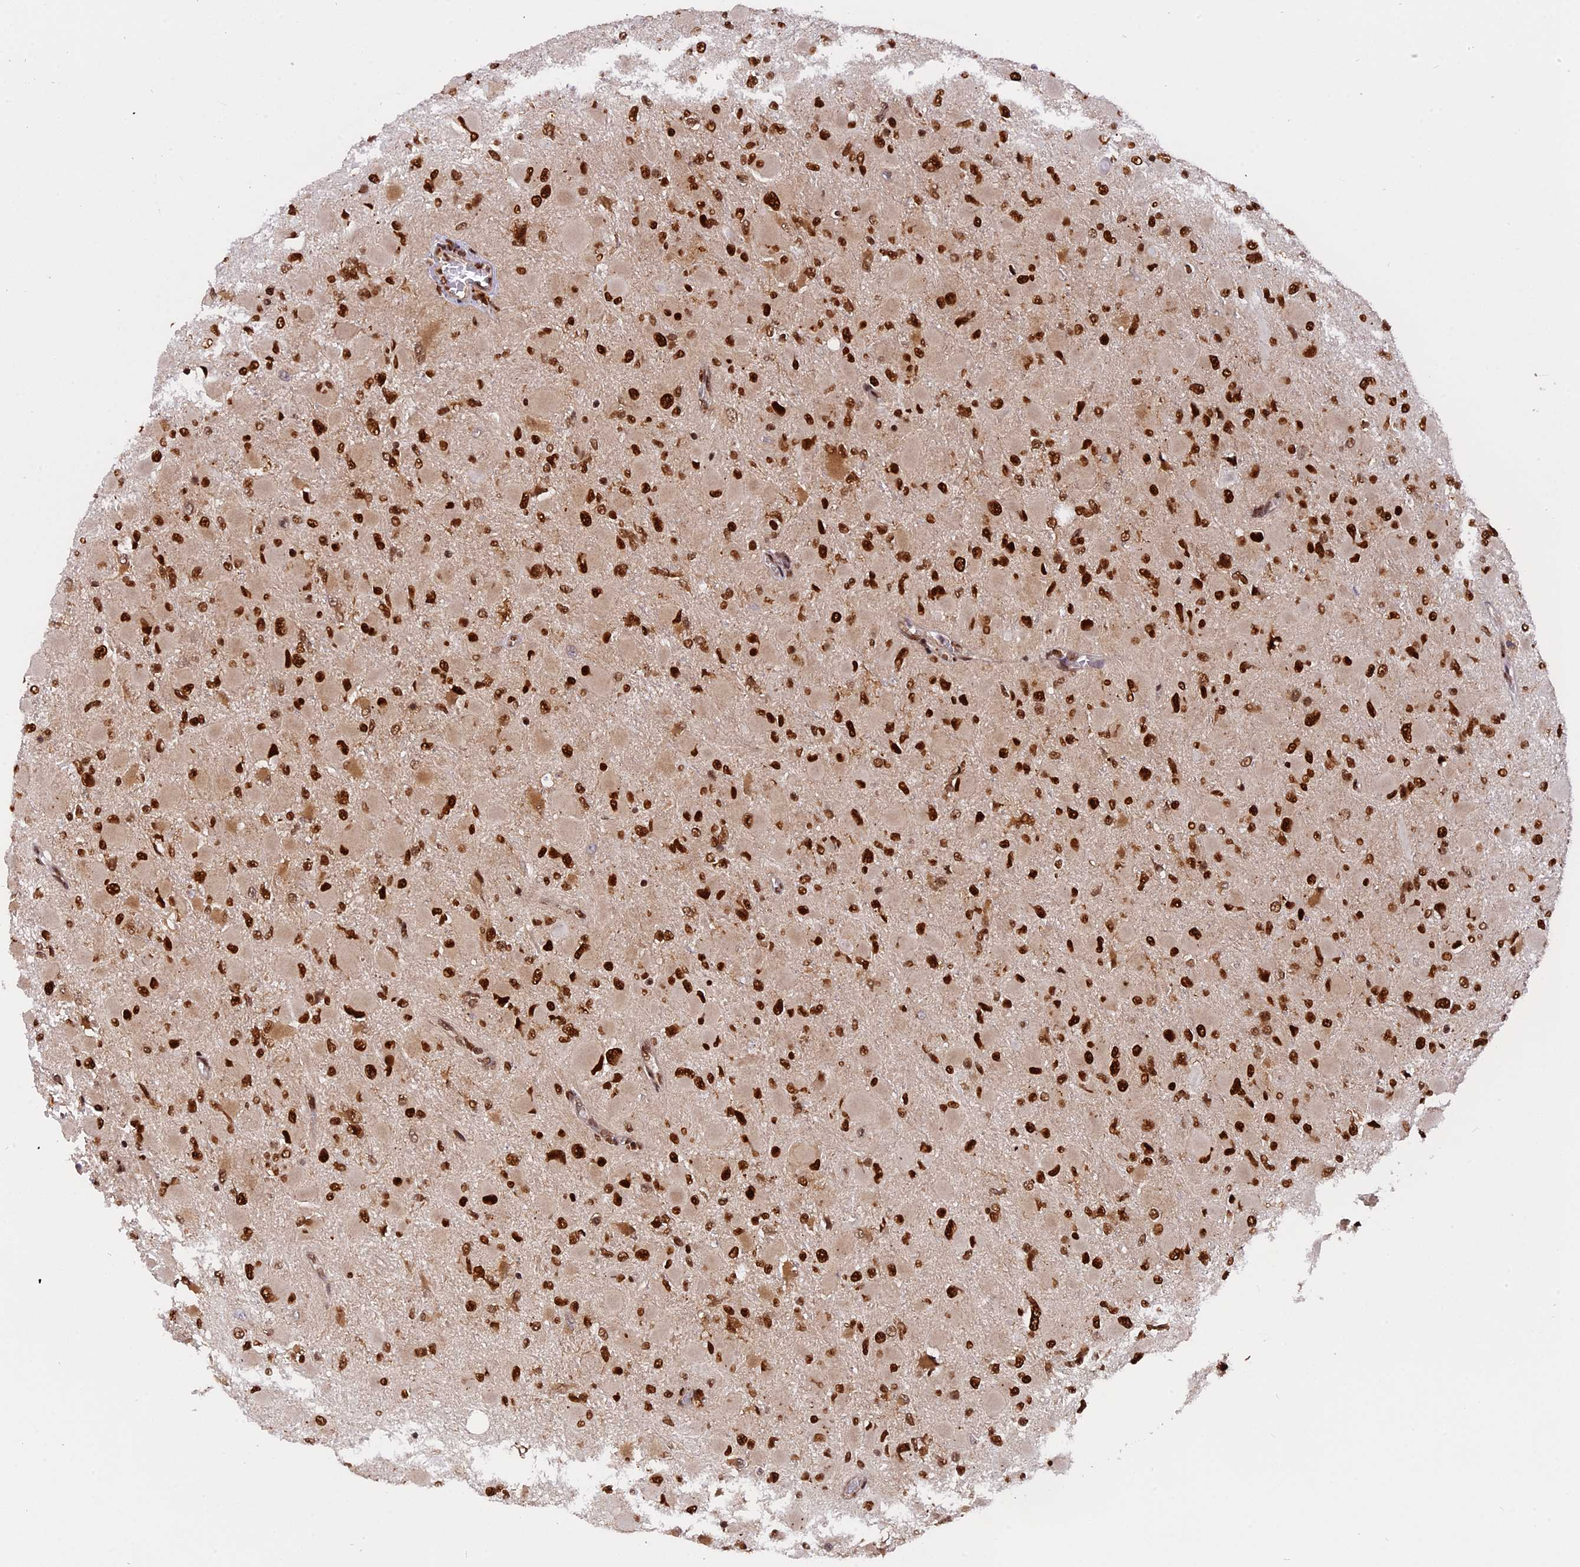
{"staining": {"intensity": "strong", "quantity": ">75%", "location": "nuclear"}, "tissue": "glioma", "cell_type": "Tumor cells", "image_type": "cancer", "snomed": [{"axis": "morphology", "description": "Glioma, malignant, High grade"}, {"axis": "topography", "description": "Cerebral cortex"}], "caption": "Tumor cells show strong nuclear staining in about >75% of cells in glioma.", "gene": "RAMAC", "patient": {"sex": "female", "age": 36}}